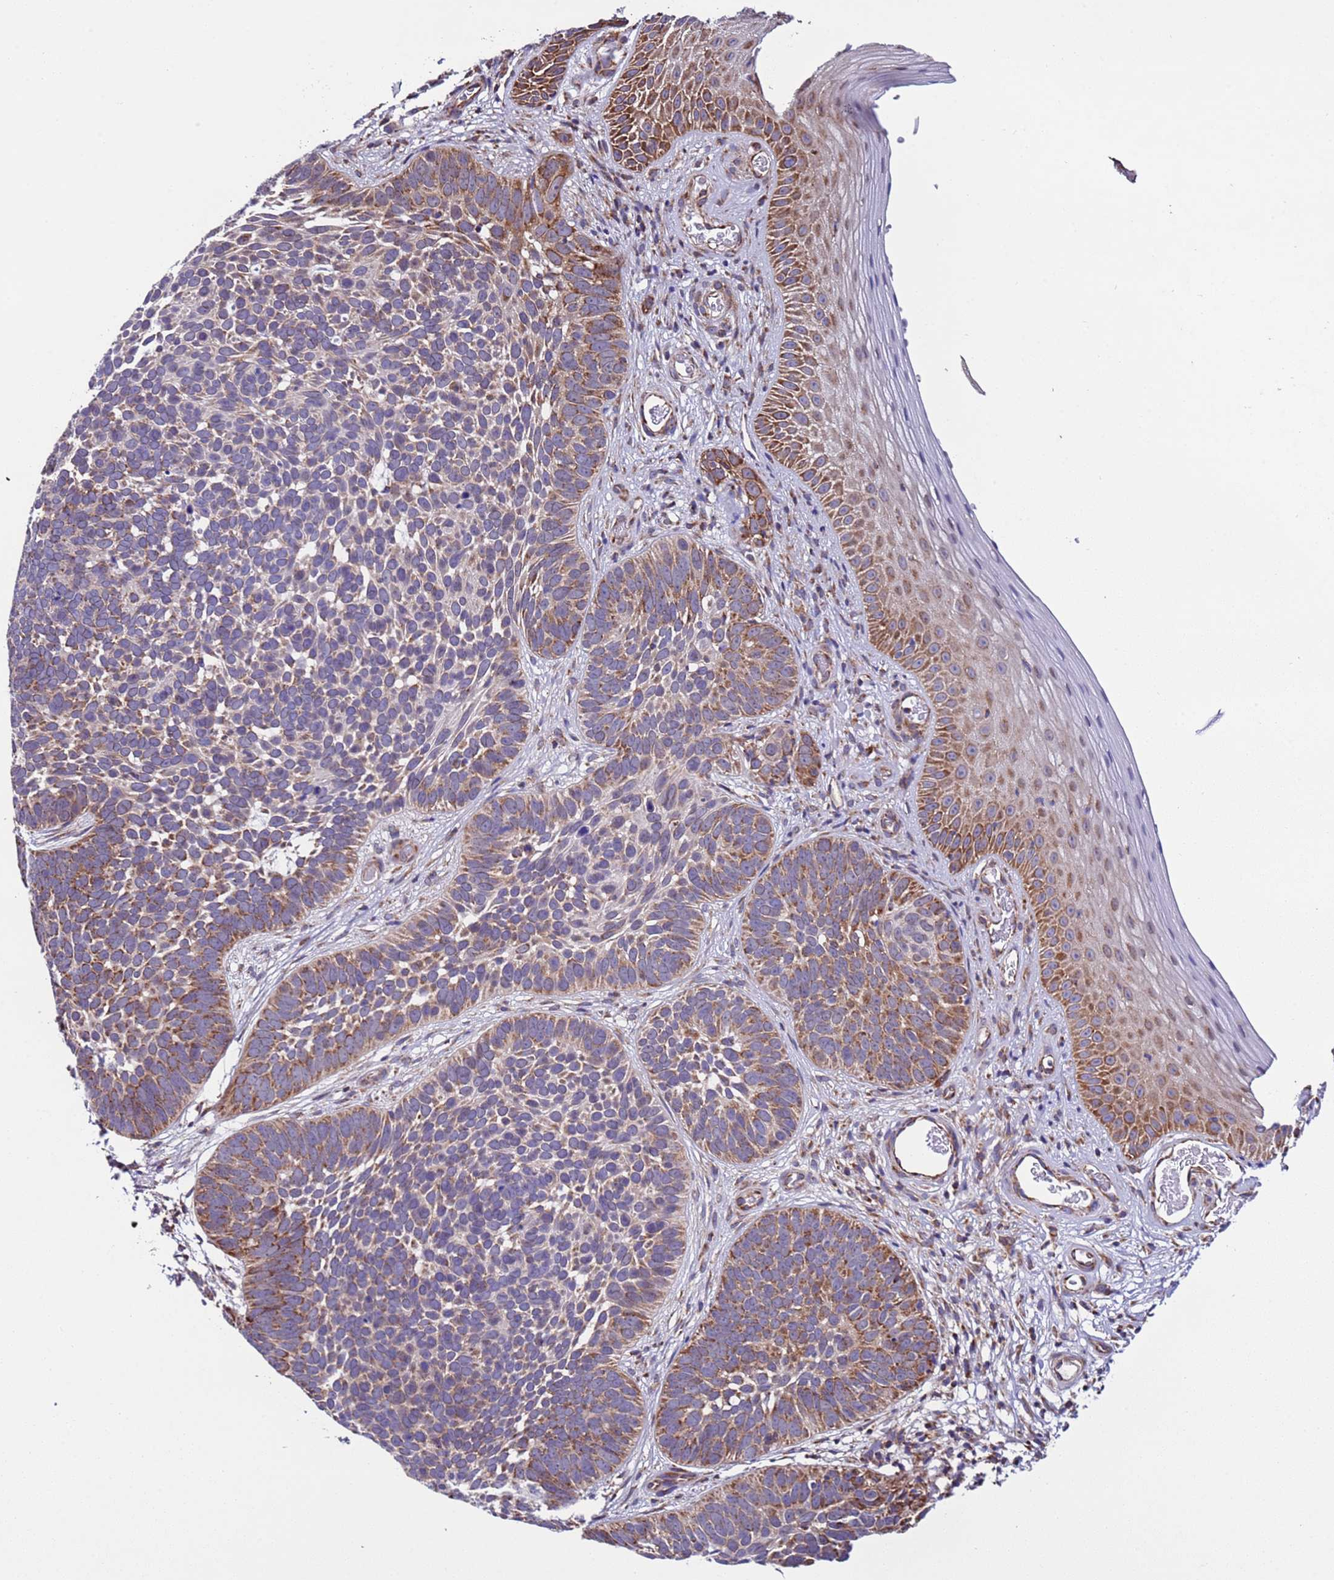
{"staining": {"intensity": "moderate", "quantity": ">75%", "location": "cytoplasmic/membranous"}, "tissue": "skin cancer", "cell_type": "Tumor cells", "image_type": "cancer", "snomed": [{"axis": "morphology", "description": "Basal cell carcinoma"}, {"axis": "topography", "description": "Skin"}], "caption": "A micrograph showing moderate cytoplasmic/membranous positivity in approximately >75% of tumor cells in basal cell carcinoma (skin), as visualized by brown immunohistochemical staining.", "gene": "AHI1", "patient": {"sex": "male", "age": 89}}